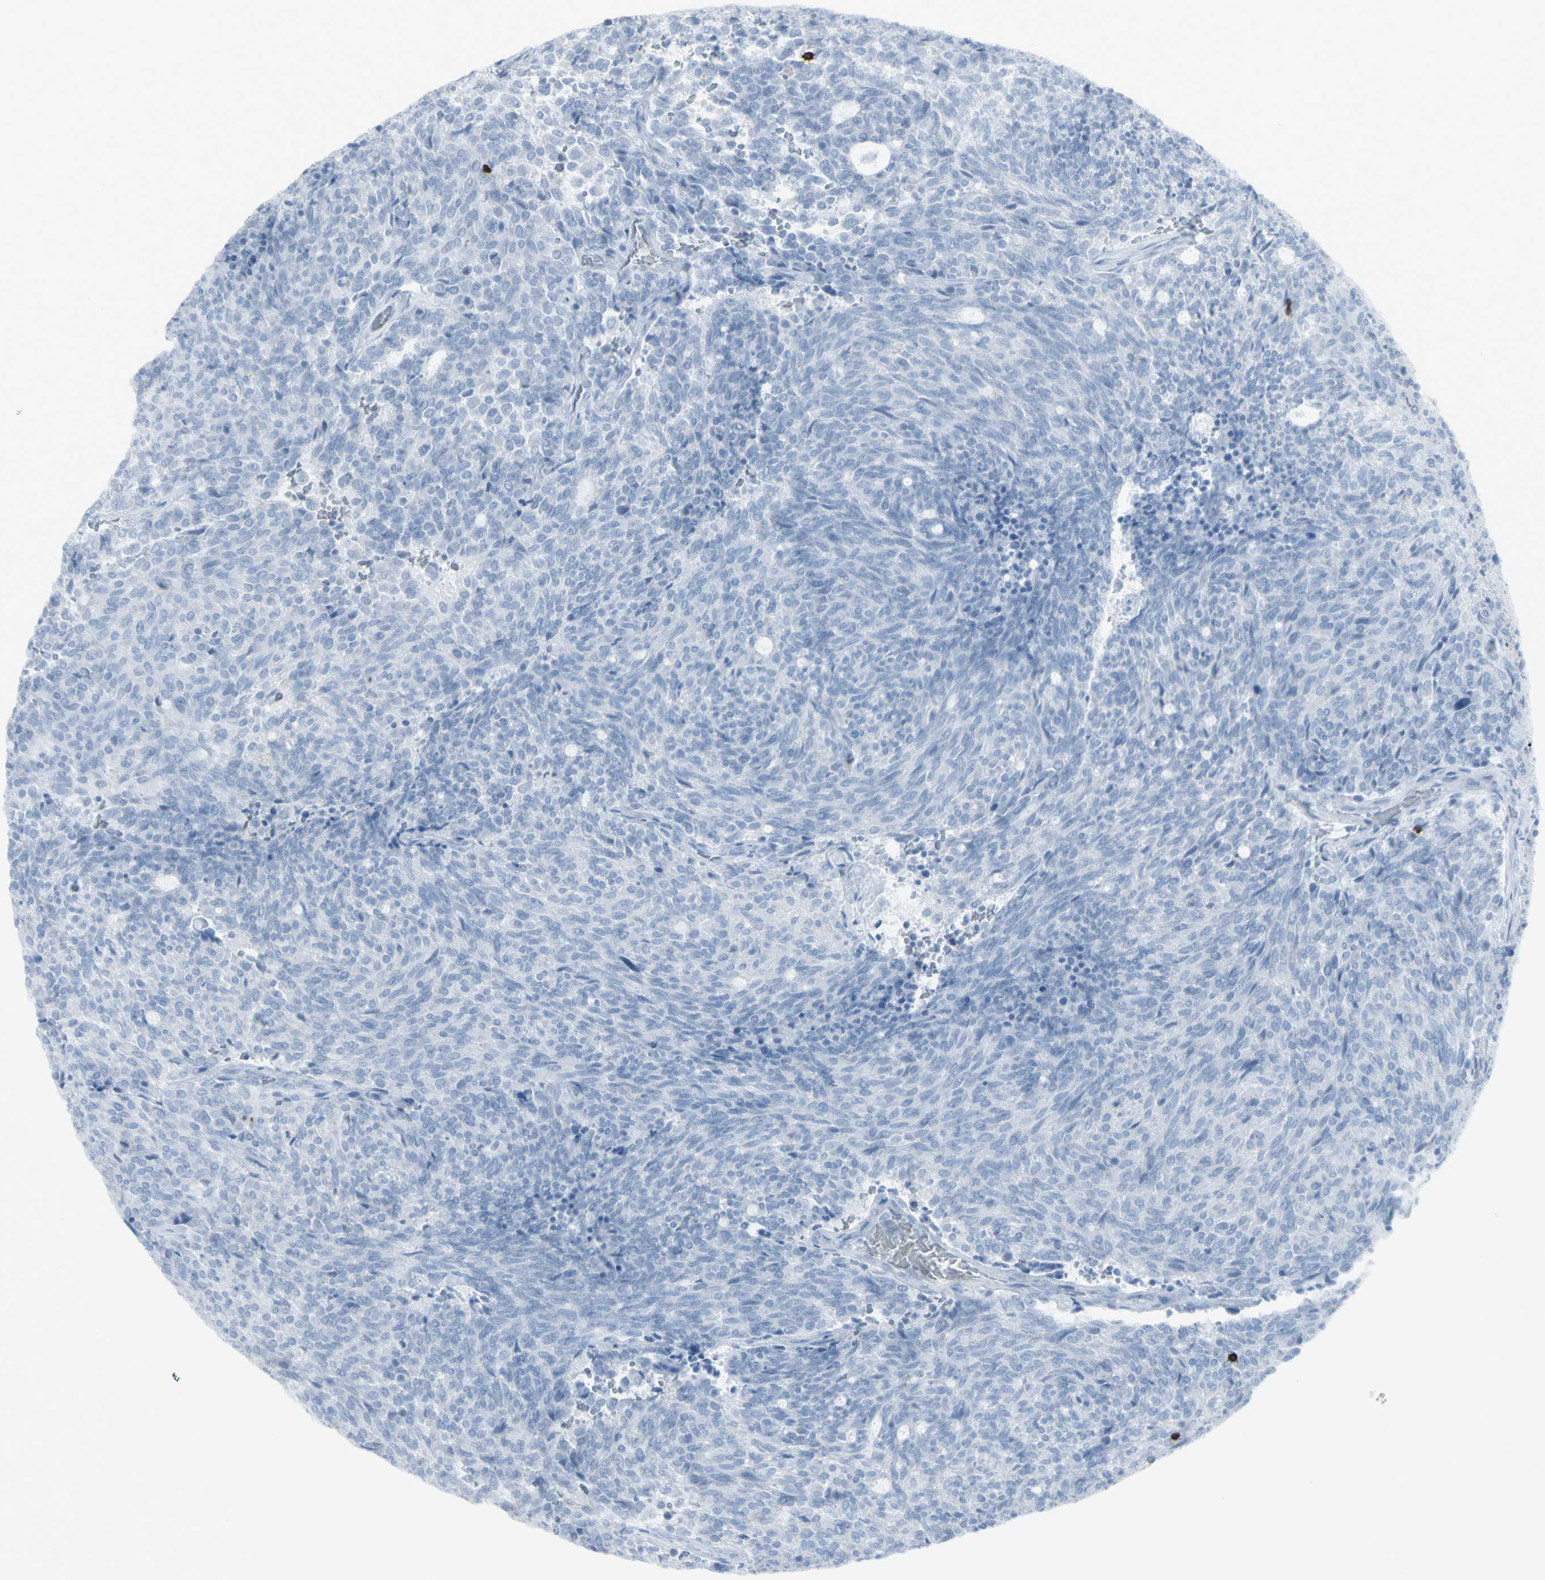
{"staining": {"intensity": "negative", "quantity": "none", "location": "none"}, "tissue": "carcinoid", "cell_type": "Tumor cells", "image_type": "cancer", "snomed": [{"axis": "morphology", "description": "Carcinoid, malignant, NOS"}, {"axis": "topography", "description": "Pancreas"}], "caption": "Immunohistochemical staining of human carcinoid exhibits no significant staining in tumor cells.", "gene": "CD247", "patient": {"sex": "female", "age": 54}}